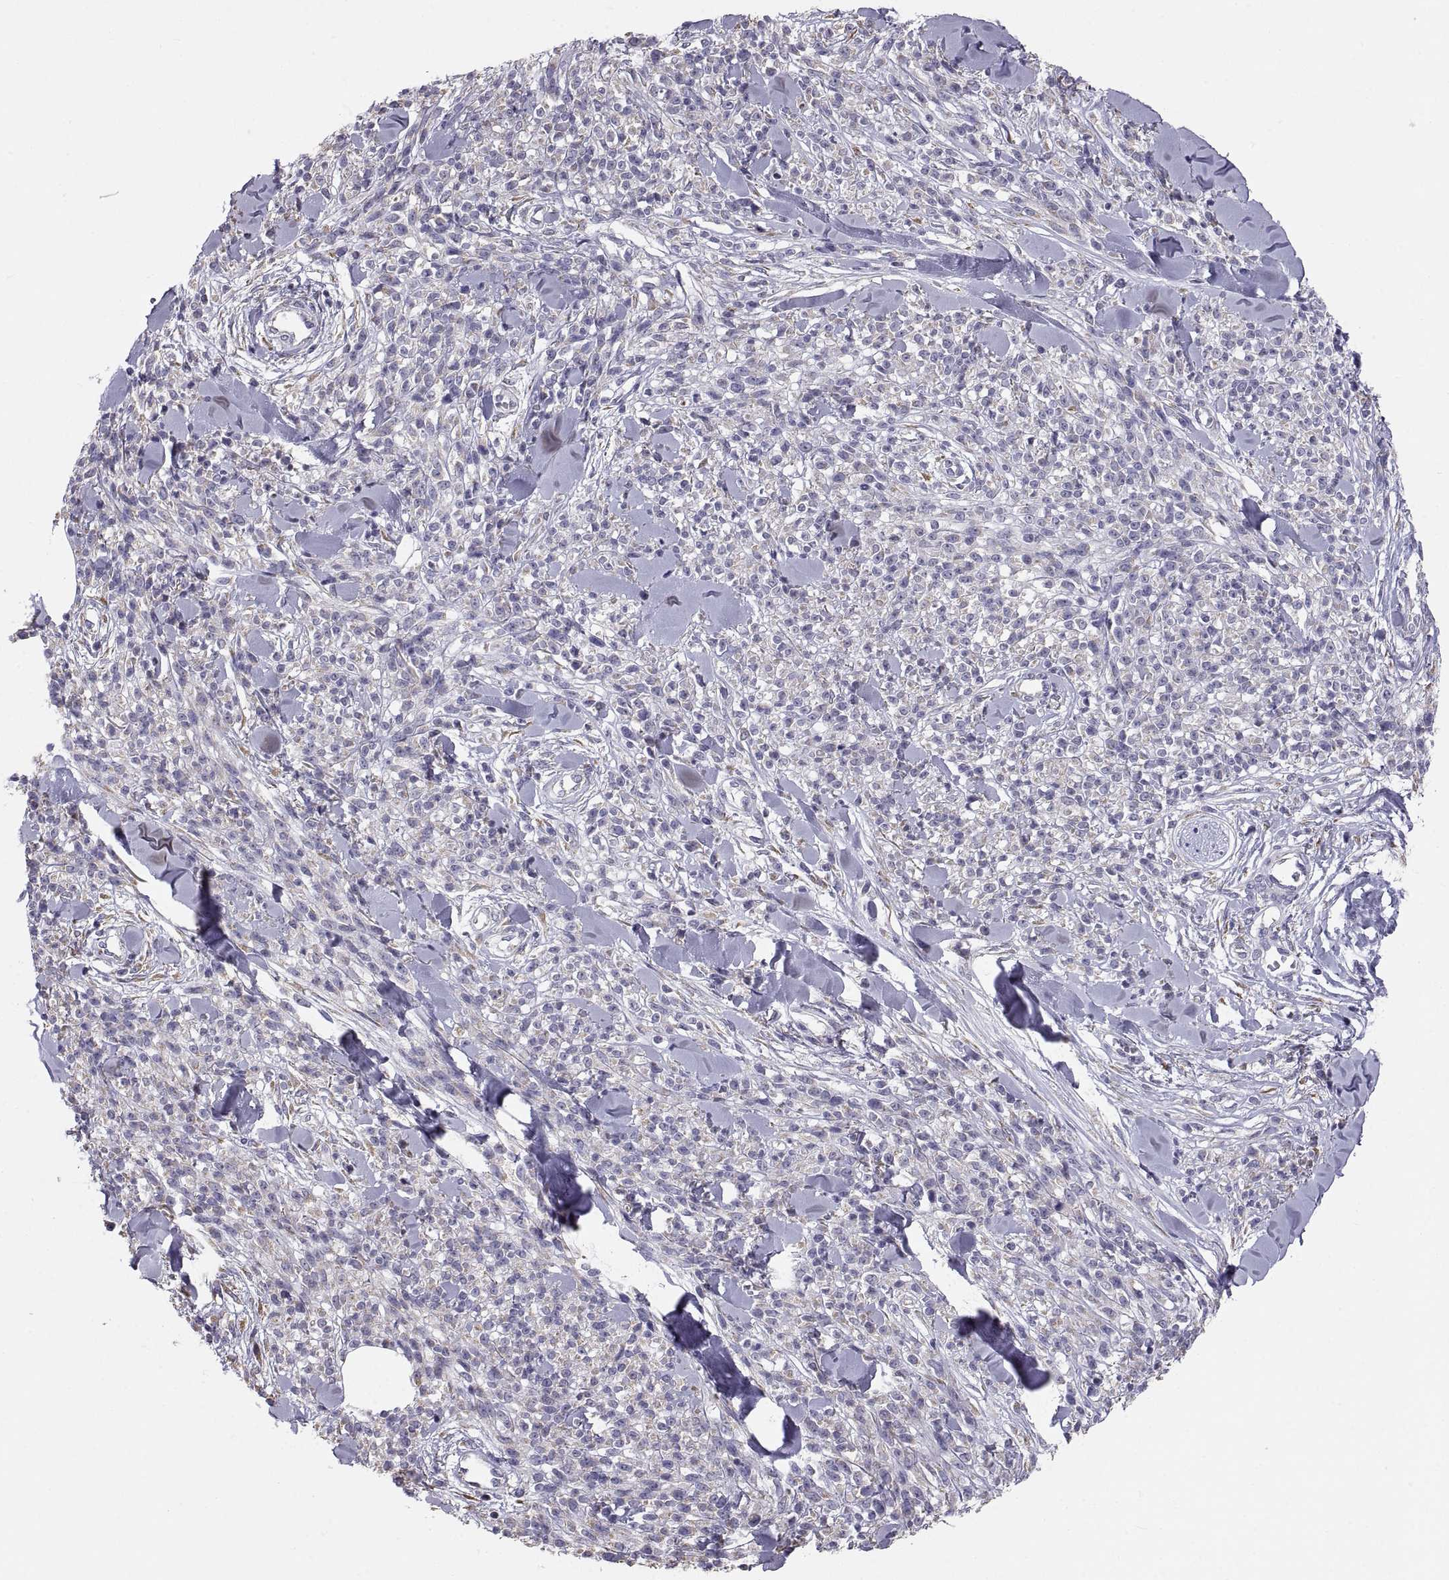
{"staining": {"intensity": "negative", "quantity": "none", "location": "none"}, "tissue": "melanoma", "cell_type": "Tumor cells", "image_type": "cancer", "snomed": [{"axis": "morphology", "description": "Malignant melanoma, NOS"}, {"axis": "topography", "description": "Skin"}, {"axis": "topography", "description": "Skin of trunk"}], "caption": "A histopathology image of human melanoma is negative for staining in tumor cells.", "gene": "TNNC1", "patient": {"sex": "male", "age": 74}}